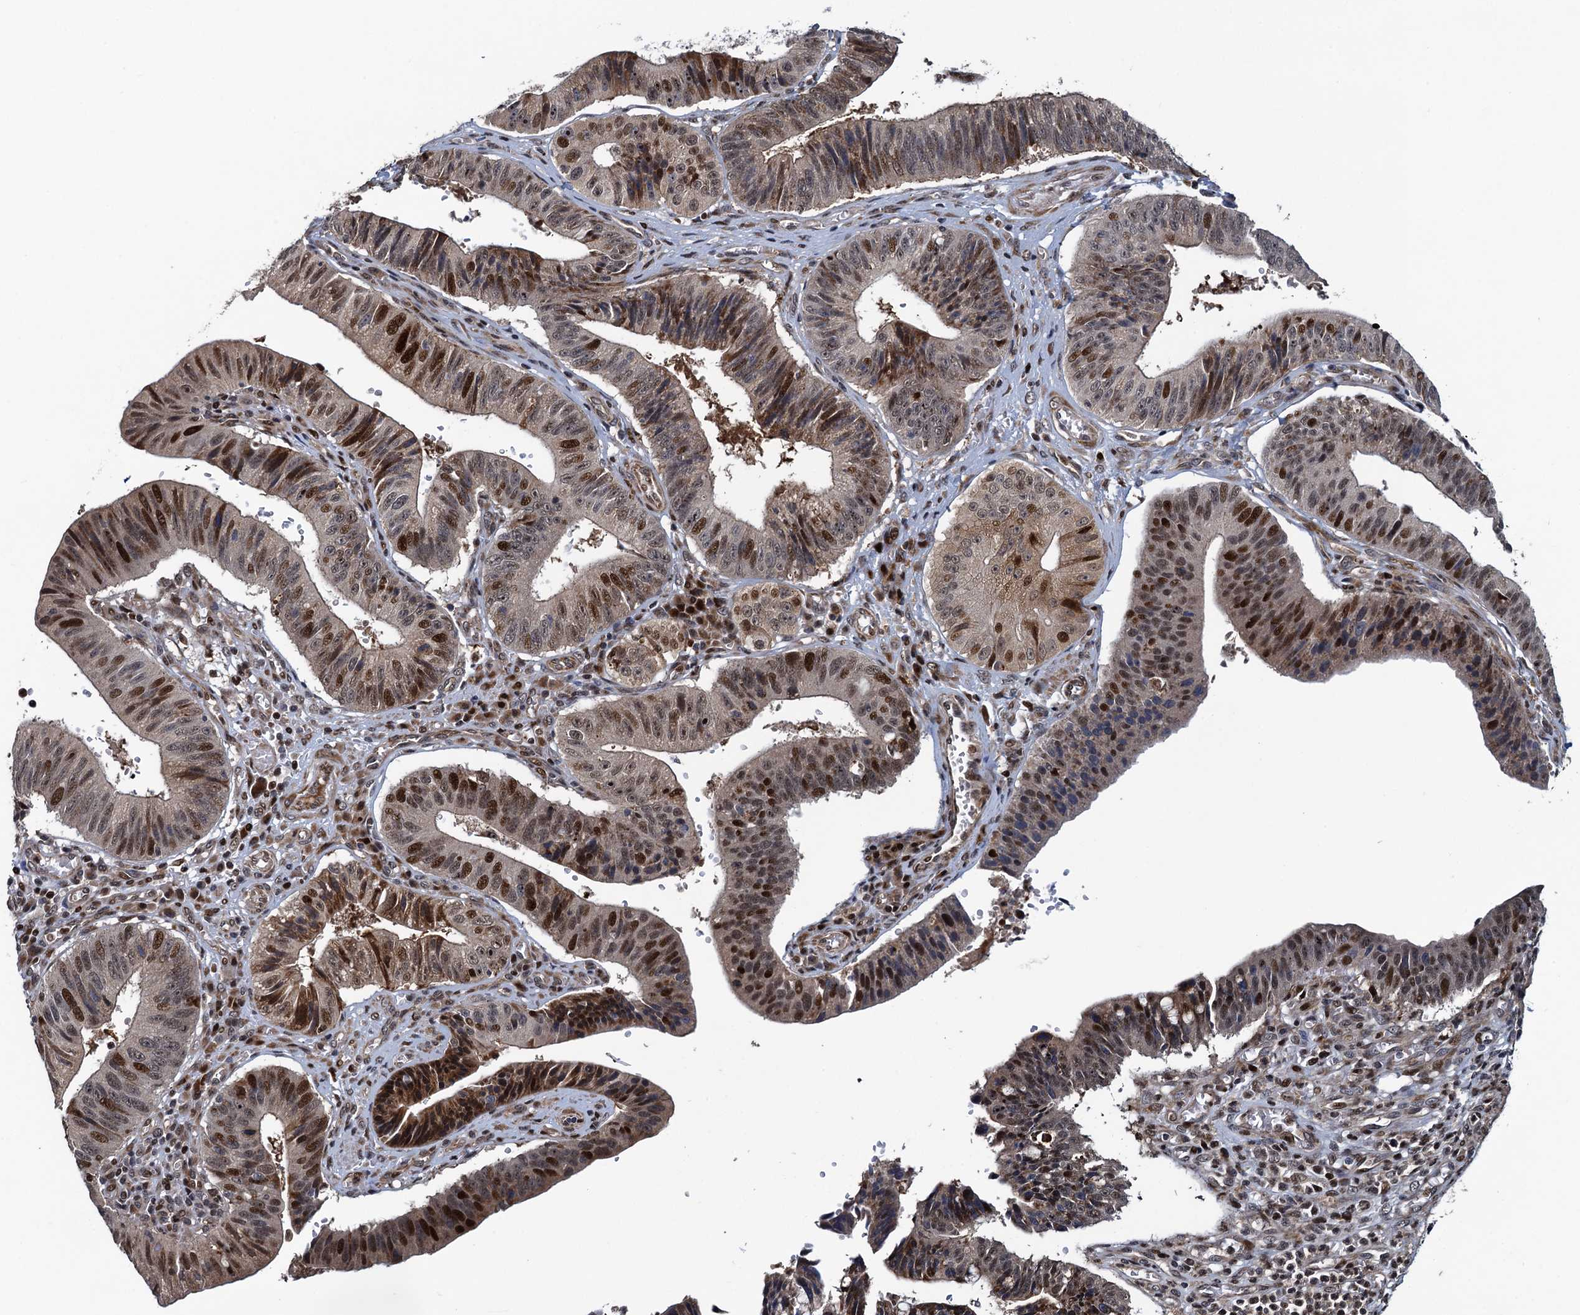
{"staining": {"intensity": "strong", "quantity": "25%-75%", "location": "nuclear"}, "tissue": "stomach cancer", "cell_type": "Tumor cells", "image_type": "cancer", "snomed": [{"axis": "morphology", "description": "Adenocarcinoma, NOS"}, {"axis": "topography", "description": "Stomach"}], "caption": "Protein staining reveals strong nuclear staining in approximately 25%-75% of tumor cells in stomach cancer (adenocarcinoma).", "gene": "ATOSA", "patient": {"sex": "male", "age": 59}}